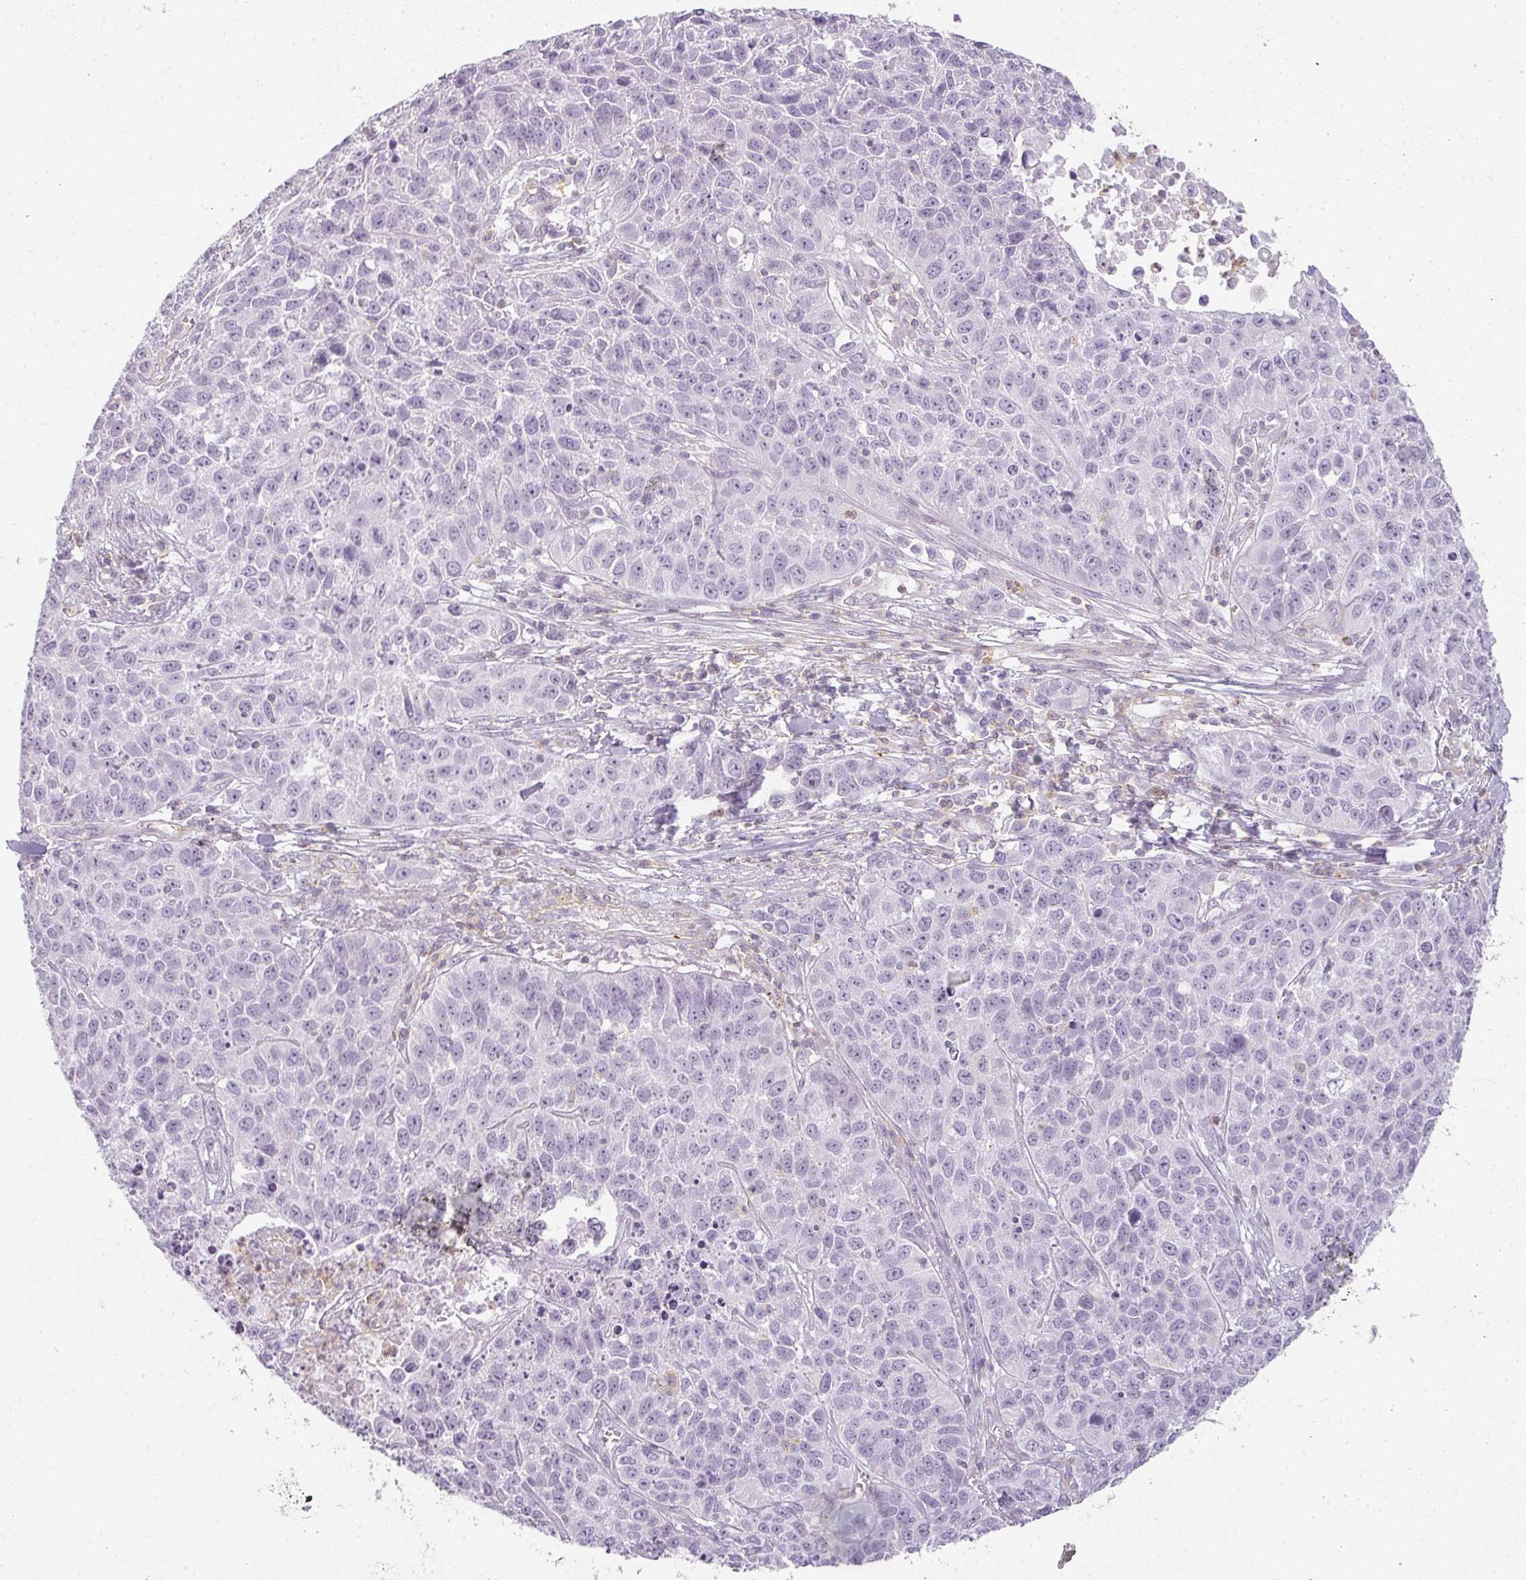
{"staining": {"intensity": "negative", "quantity": "none", "location": "none"}, "tissue": "lung cancer", "cell_type": "Tumor cells", "image_type": "cancer", "snomed": [{"axis": "morphology", "description": "Squamous cell carcinoma, NOS"}, {"axis": "topography", "description": "Lung"}], "caption": "High power microscopy histopathology image of an immunohistochemistry (IHC) micrograph of lung cancer (squamous cell carcinoma), revealing no significant positivity in tumor cells.", "gene": "TMEM42", "patient": {"sex": "male", "age": 76}}